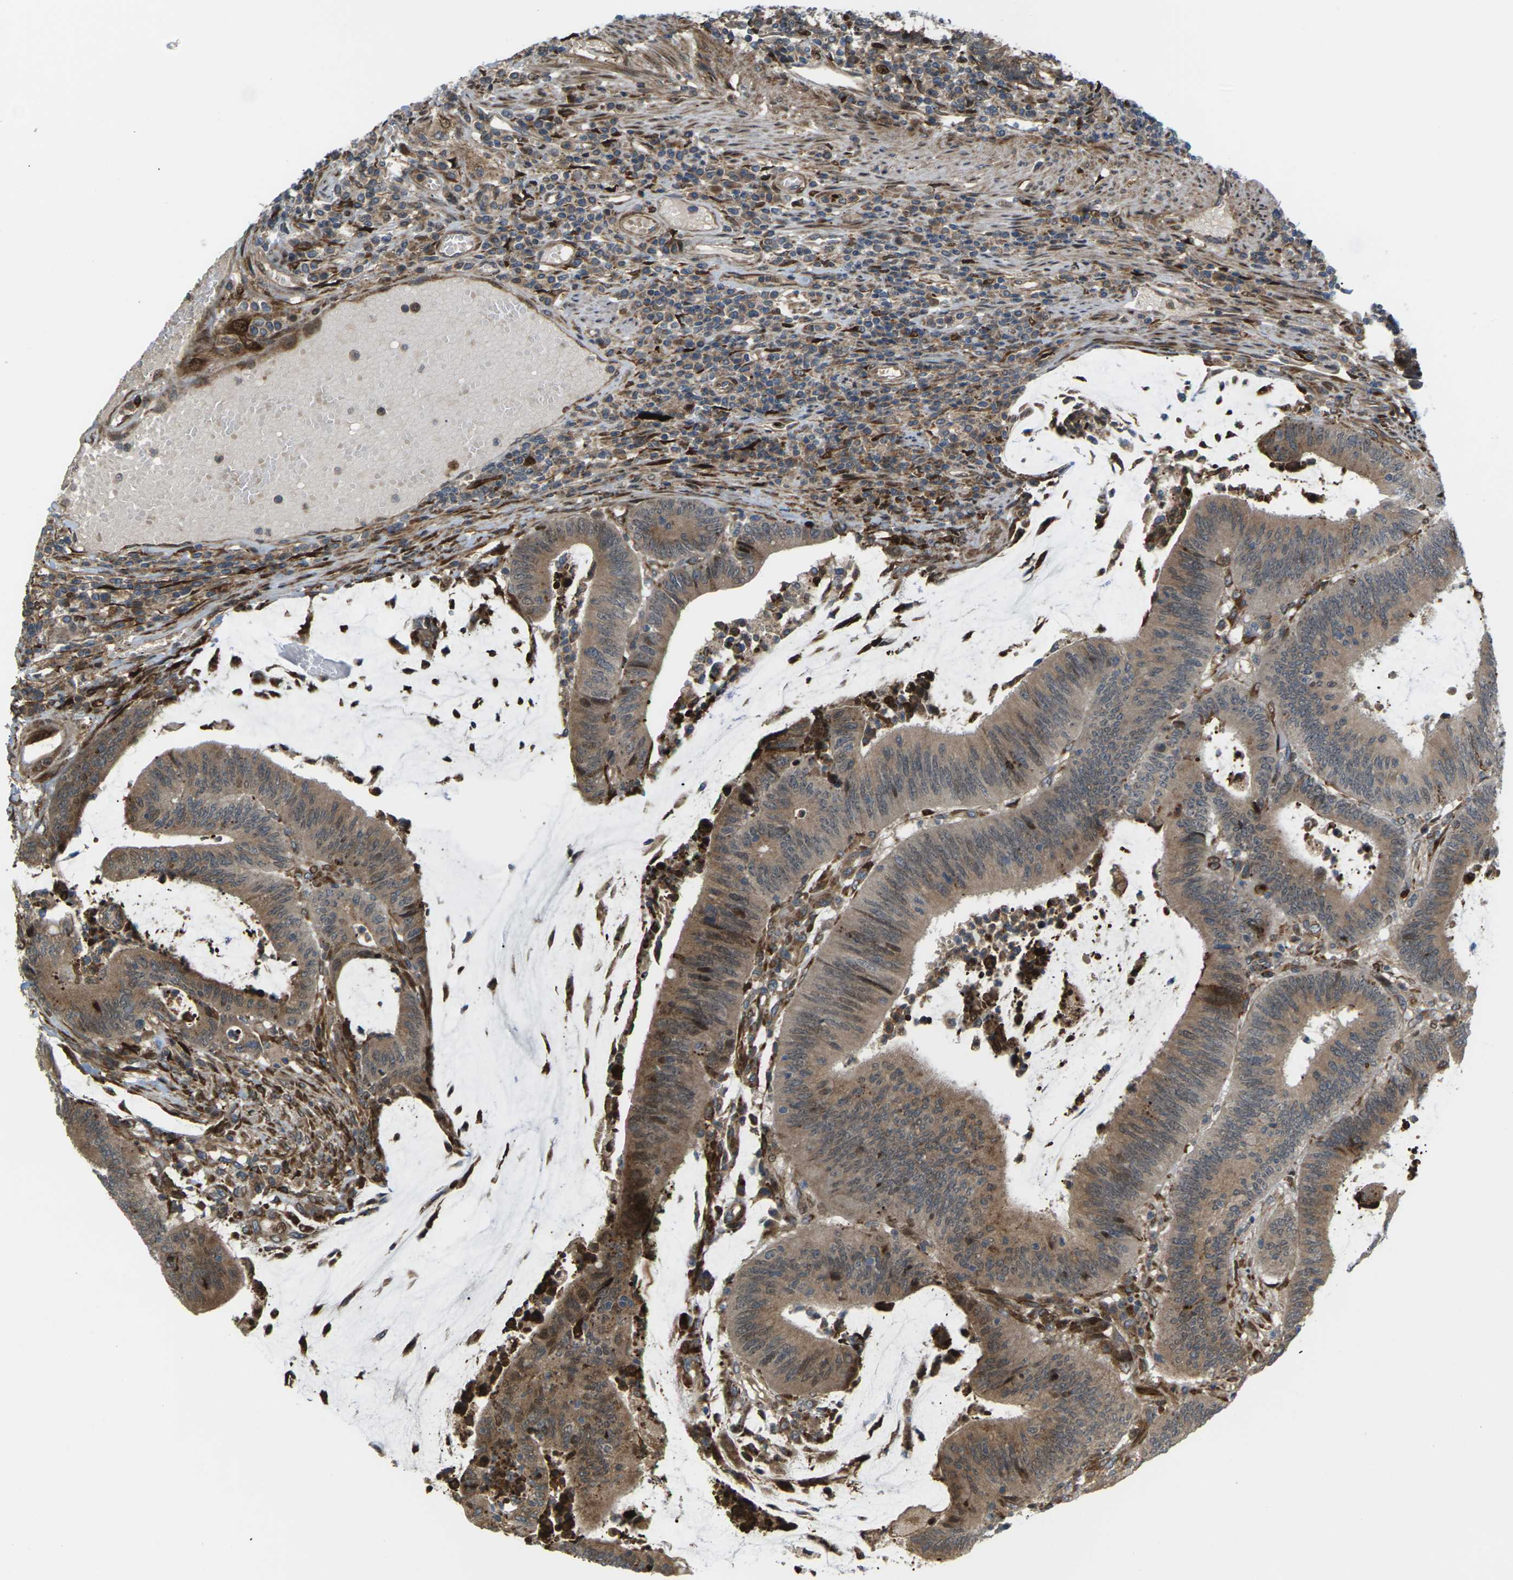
{"staining": {"intensity": "moderate", "quantity": ">75%", "location": "cytoplasmic/membranous,nuclear"}, "tissue": "colorectal cancer", "cell_type": "Tumor cells", "image_type": "cancer", "snomed": [{"axis": "morphology", "description": "Adenocarcinoma, NOS"}, {"axis": "topography", "description": "Rectum"}], "caption": "This image displays immunohistochemistry (IHC) staining of colorectal adenocarcinoma, with medium moderate cytoplasmic/membranous and nuclear expression in about >75% of tumor cells.", "gene": "ROBO1", "patient": {"sex": "female", "age": 66}}